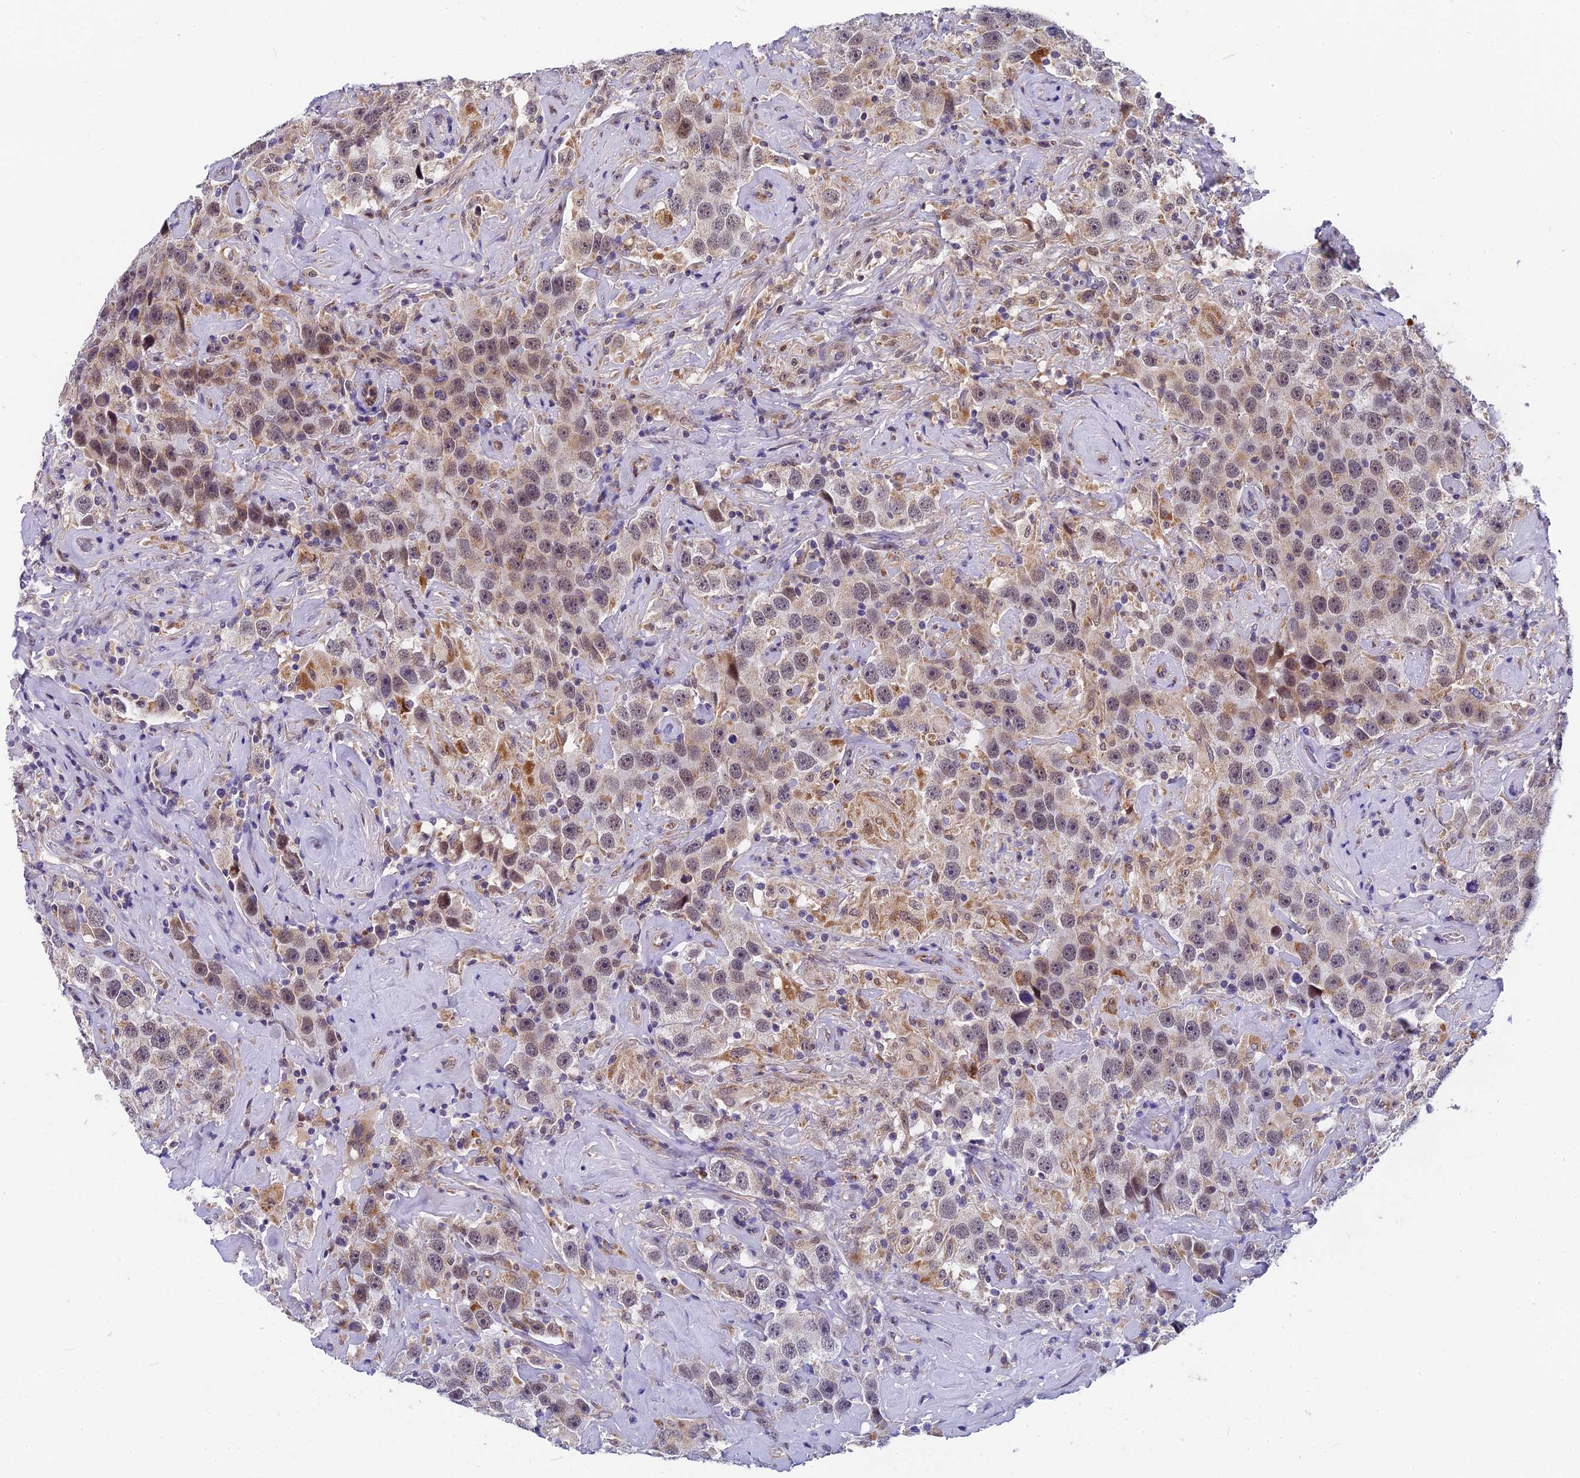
{"staining": {"intensity": "weak", "quantity": "<25%", "location": "cytoplasmic/membranous,nuclear"}, "tissue": "testis cancer", "cell_type": "Tumor cells", "image_type": "cancer", "snomed": [{"axis": "morphology", "description": "Seminoma, NOS"}, {"axis": "topography", "description": "Testis"}], "caption": "Immunohistochemistry histopathology image of human testis cancer stained for a protein (brown), which demonstrates no expression in tumor cells. Brightfield microscopy of IHC stained with DAB (3,3'-diaminobenzidine) (brown) and hematoxylin (blue), captured at high magnification.", "gene": "CMC1", "patient": {"sex": "male", "age": 49}}